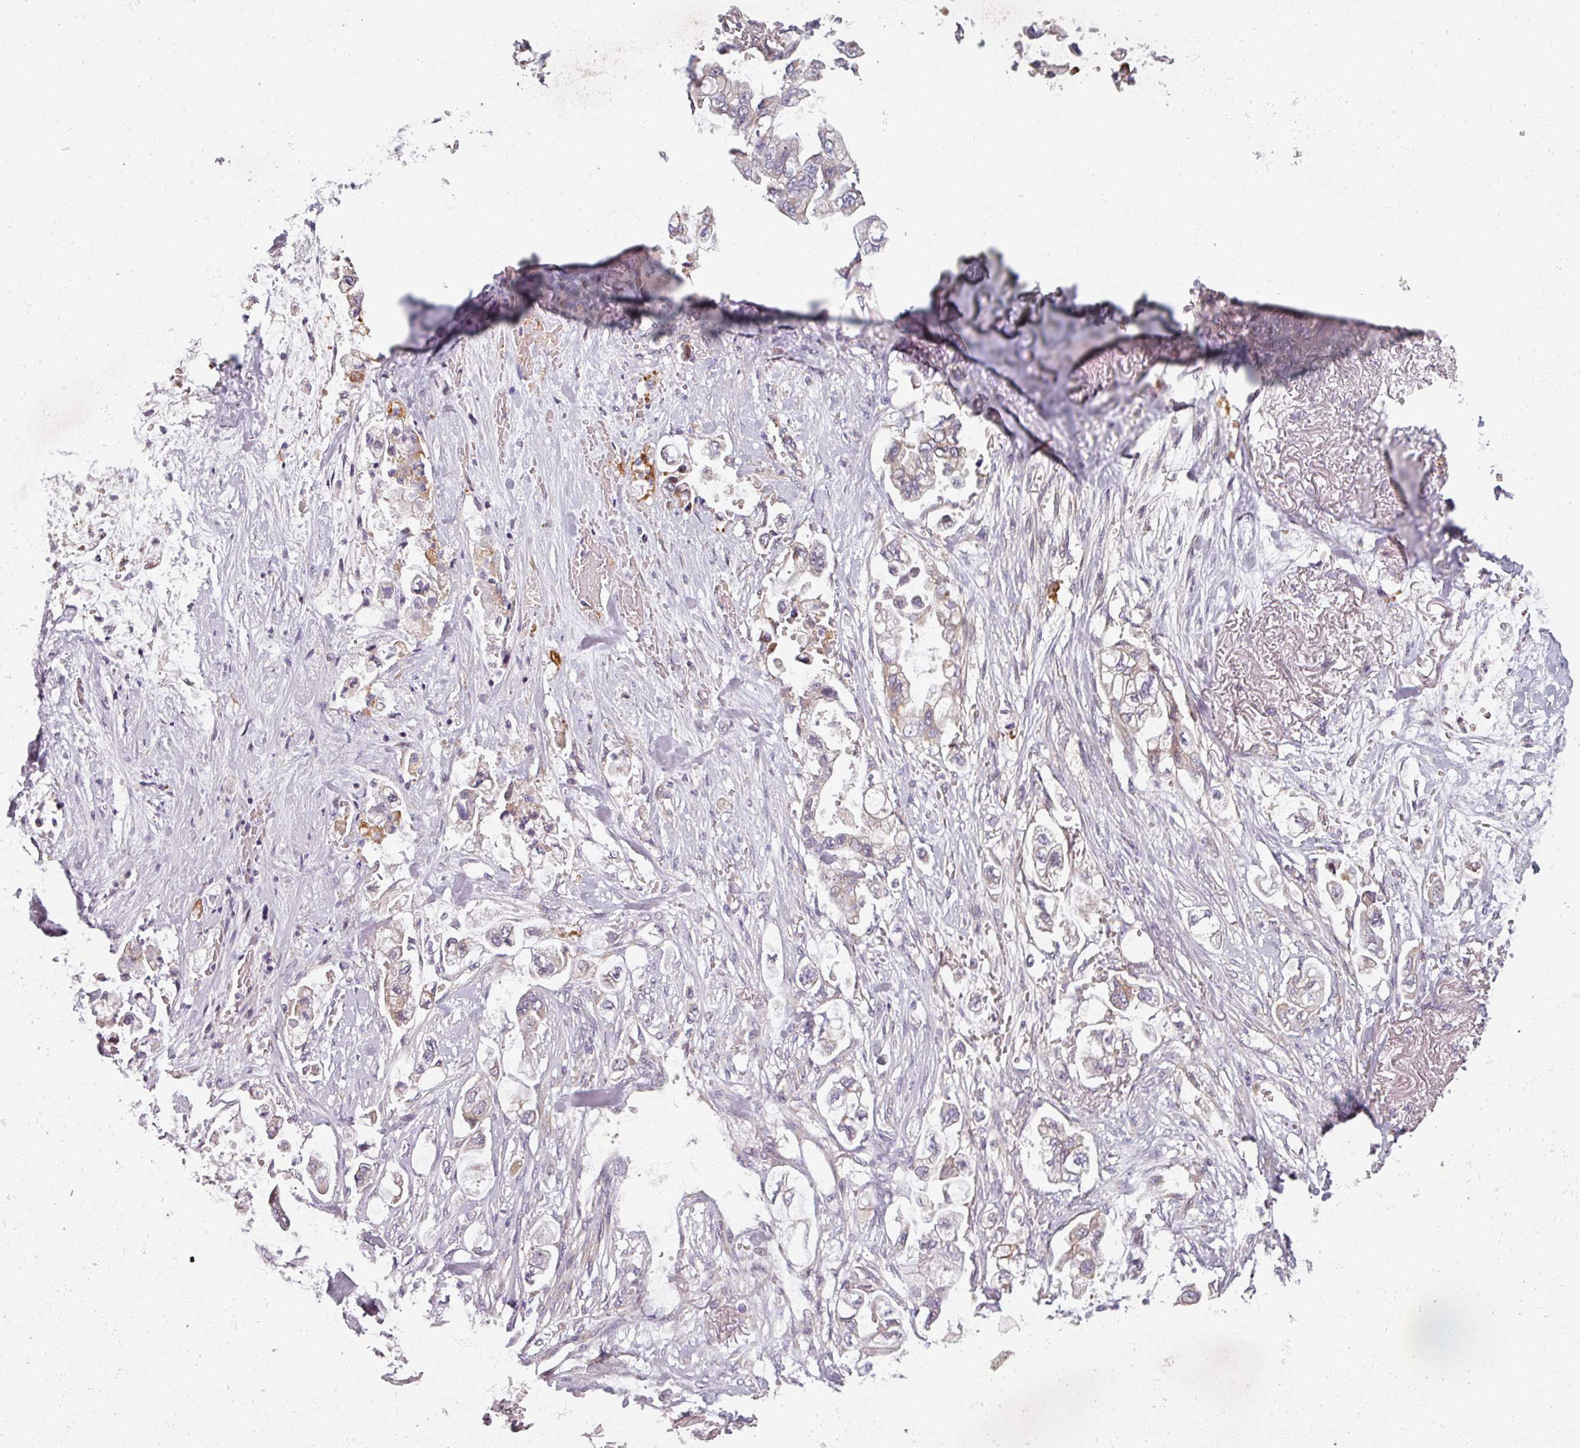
{"staining": {"intensity": "weak", "quantity": "<25%", "location": "cytoplasmic/membranous"}, "tissue": "stomach cancer", "cell_type": "Tumor cells", "image_type": "cancer", "snomed": [{"axis": "morphology", "description": "Adenocarcinoma, NOS"}, {"axis": "topography", "description": "Stomach"}], "caption": "A micrograph of stomach adenocarcinoma stained for a protein displays no brown staining in tumor cells. (Brightfield microscopy of DAB (3,3'-diaminobenzidine) immunohistochemistry (IHC) at high magnification).", "gene": "C4BPB", "patient": {"sex": "male", "age": 62}}